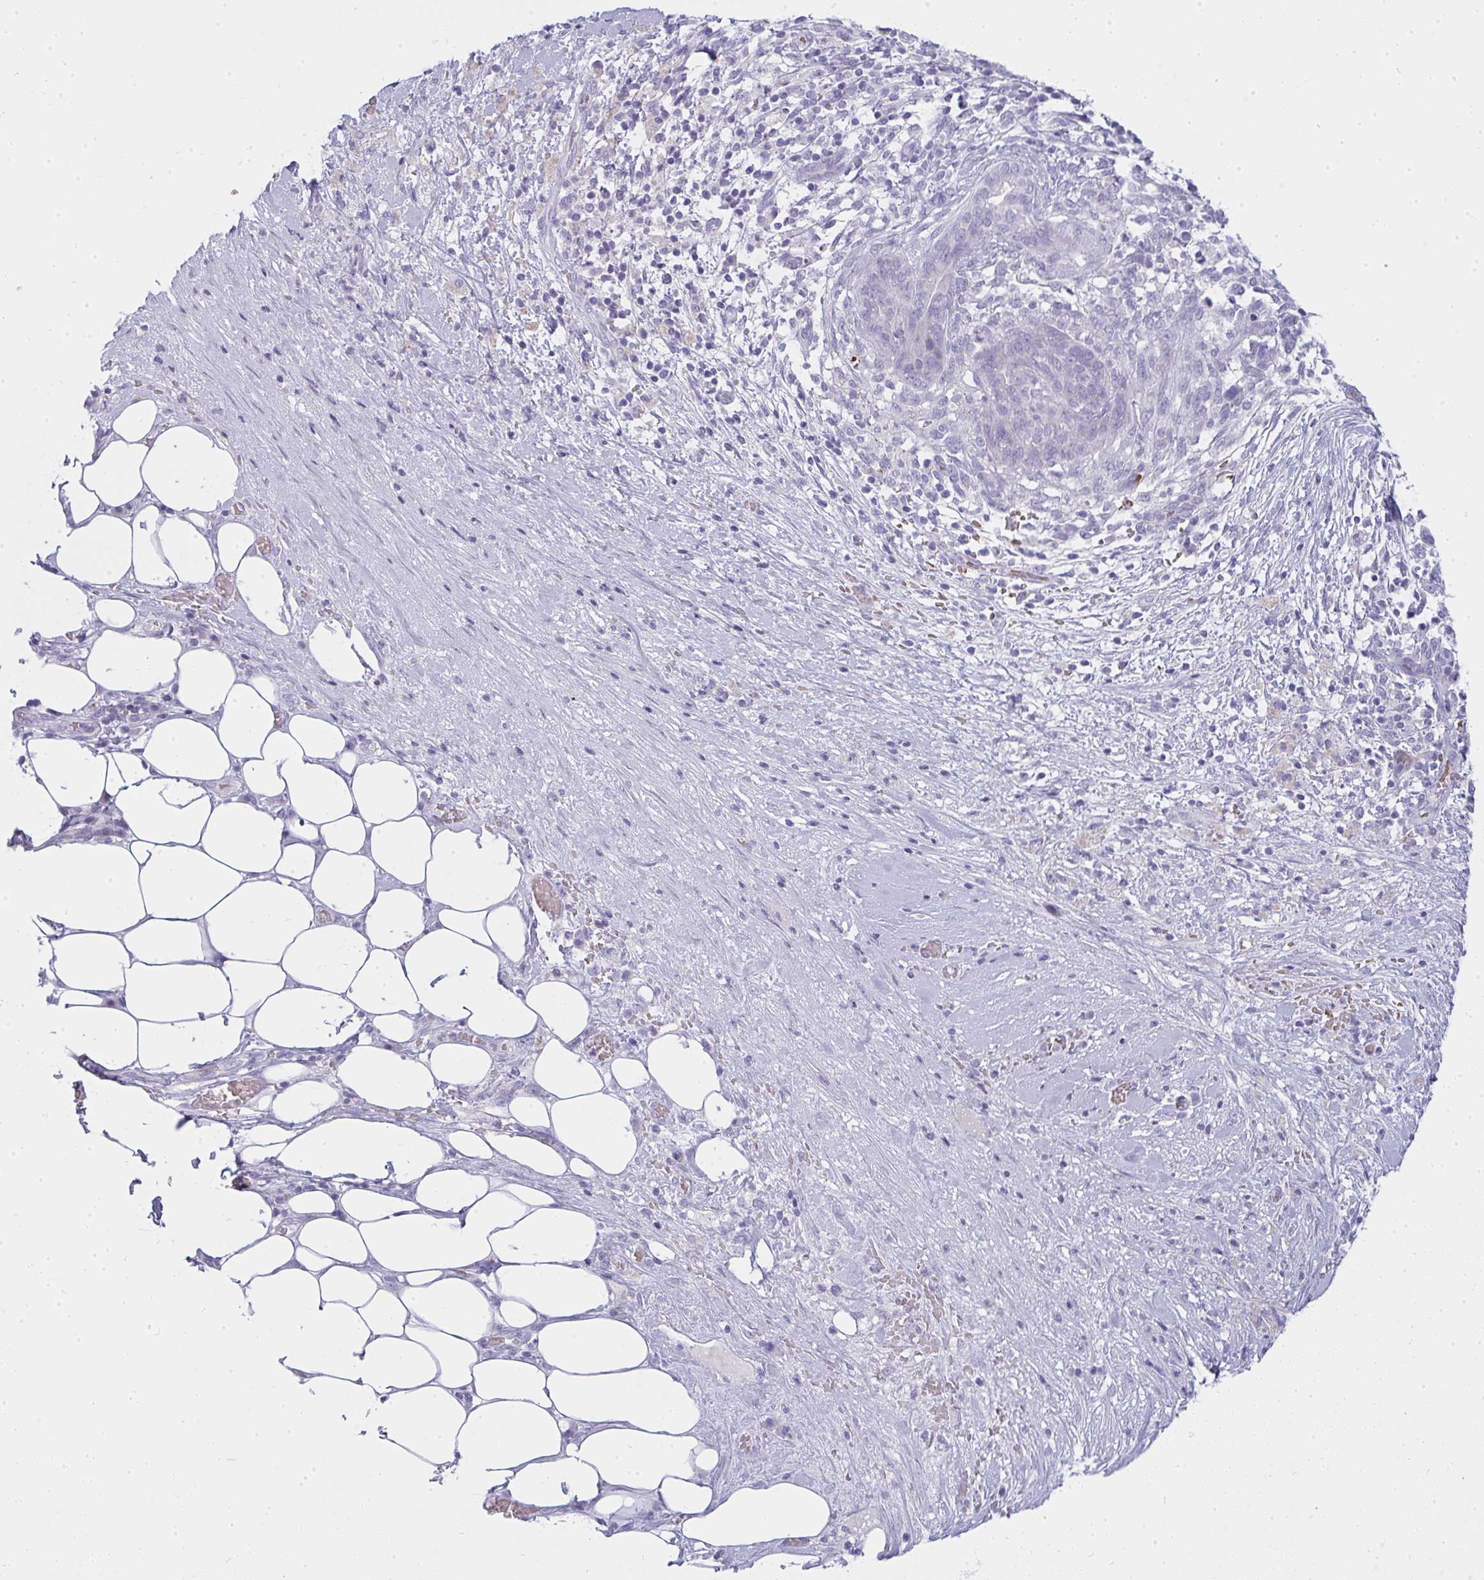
{"staining": {"intensity": "negative", "quantity": "none", "location": "none"}, "tissue": "pancreatic cancer", "cell_type": "Tumor cells", "image_type": "cancer", "snomed": [{"axis": "morphology", "description": "Adenocarcinoma, NOS"}, {"axis": "topography", "description": "Pancreas"}], "caption": "A histopathology image of pancreatic cancer stained for a protein exhibits no brown staining in tumor cells. The staining was performed using DAB to visualize the protein expression in brown, while the nuclei were stained in blue with hematoxylin (Magnification: 20x).", "gene": "ZNF182", "patient": {"sex": "male", "age": 44}}